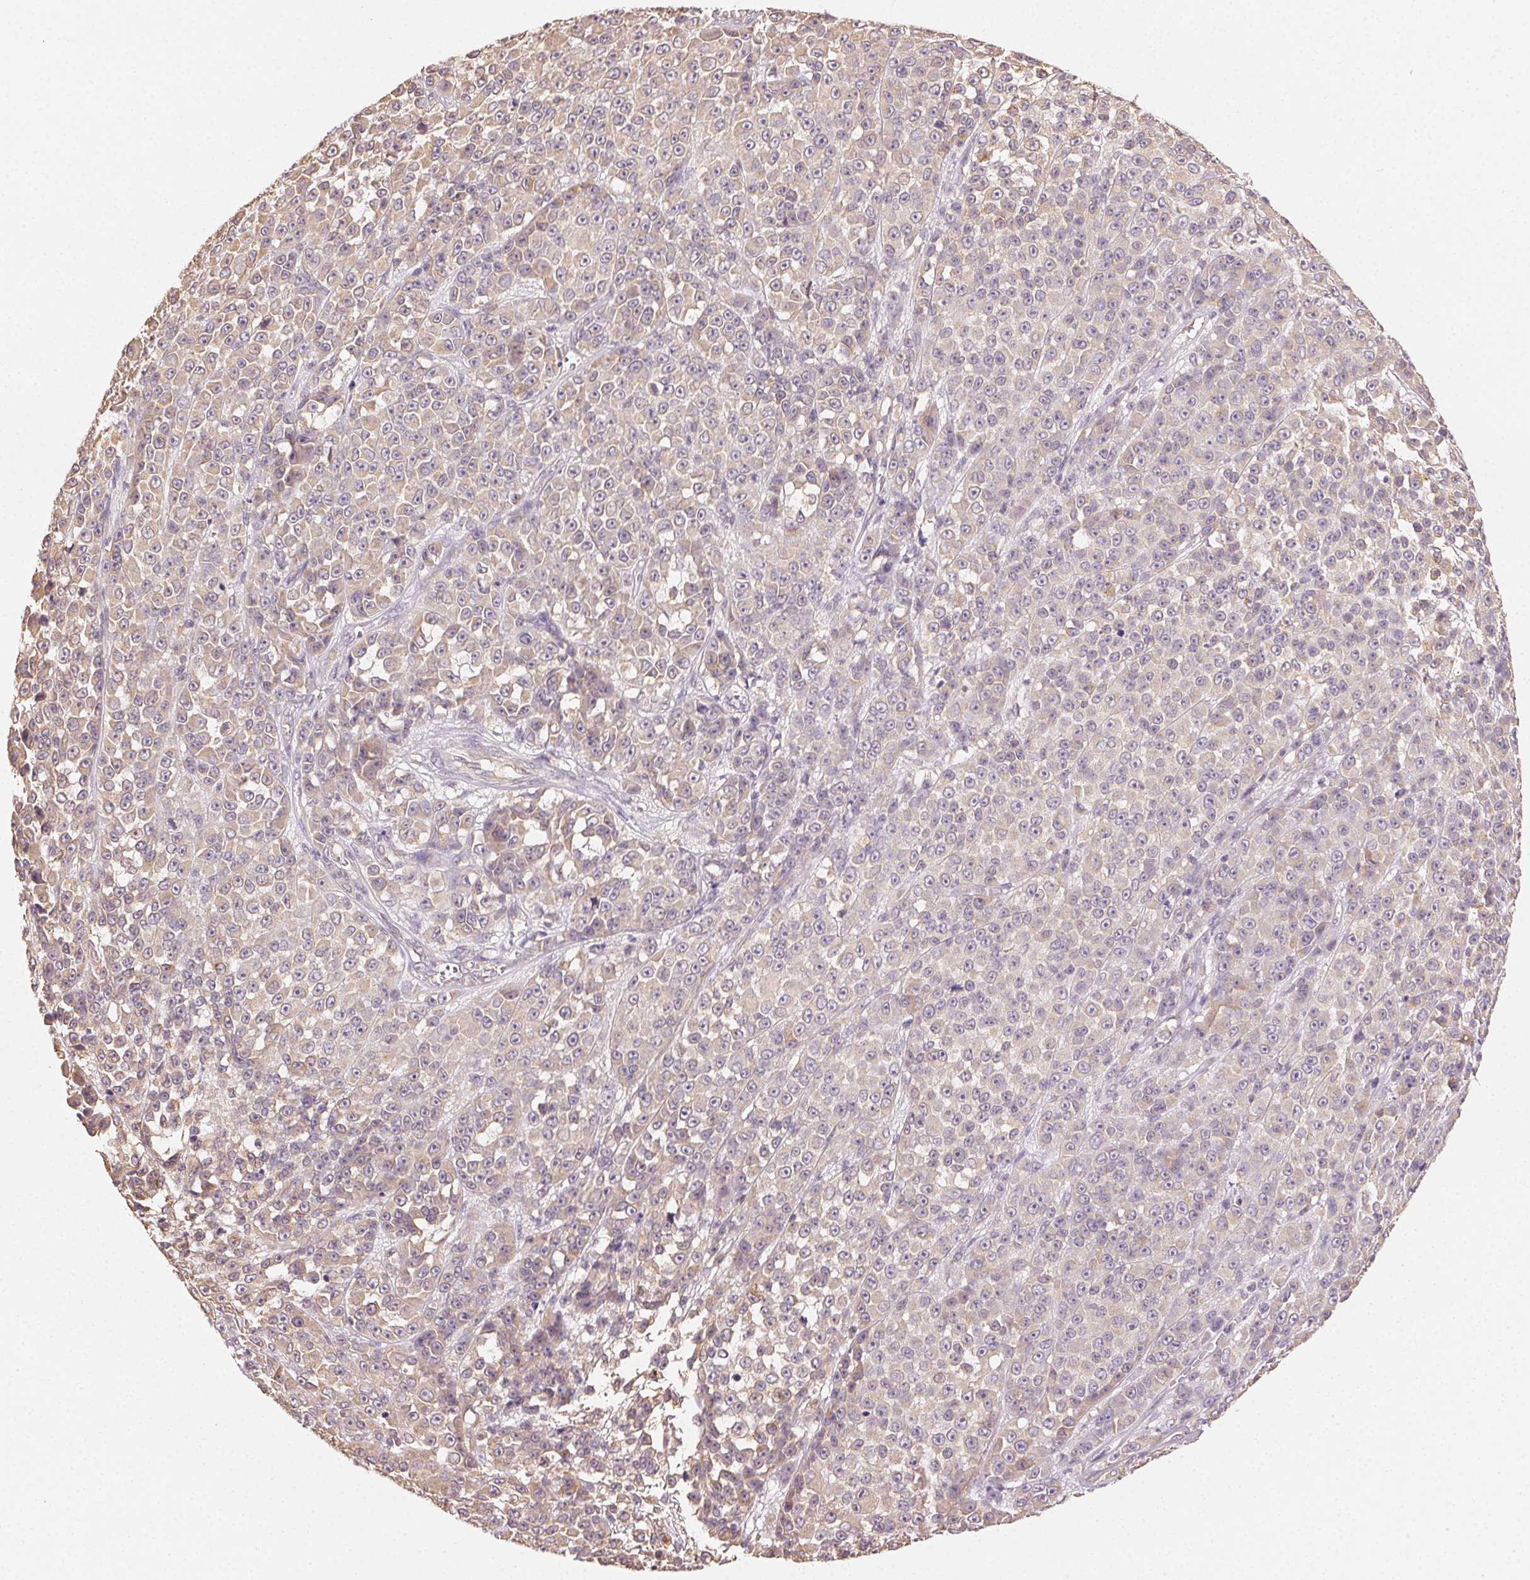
{"staining": {"intensity": "weak", "quantity": "<25%", "location": "cytoplasmic/membranous"}, "tissue": "melanoma", "cell_type": "Tumor cells", "image_type": "cancer", "snomed": [{"axis": "morphology", "description": "Malignant melanoma, NOS"}, {"axis": "topography", "description": "Skin"}, {"axis": "topography", "description": "Skin of back"}], "caption": "Immunohistochemistry image of neoplastic tissue: melanoma stained with DAB (3,3'-diaminobenzidine) reveals no significant protein staining in tumor cells.", "gene": "SEZ6L2", "patient": {"sex": "male", "age": 91}}